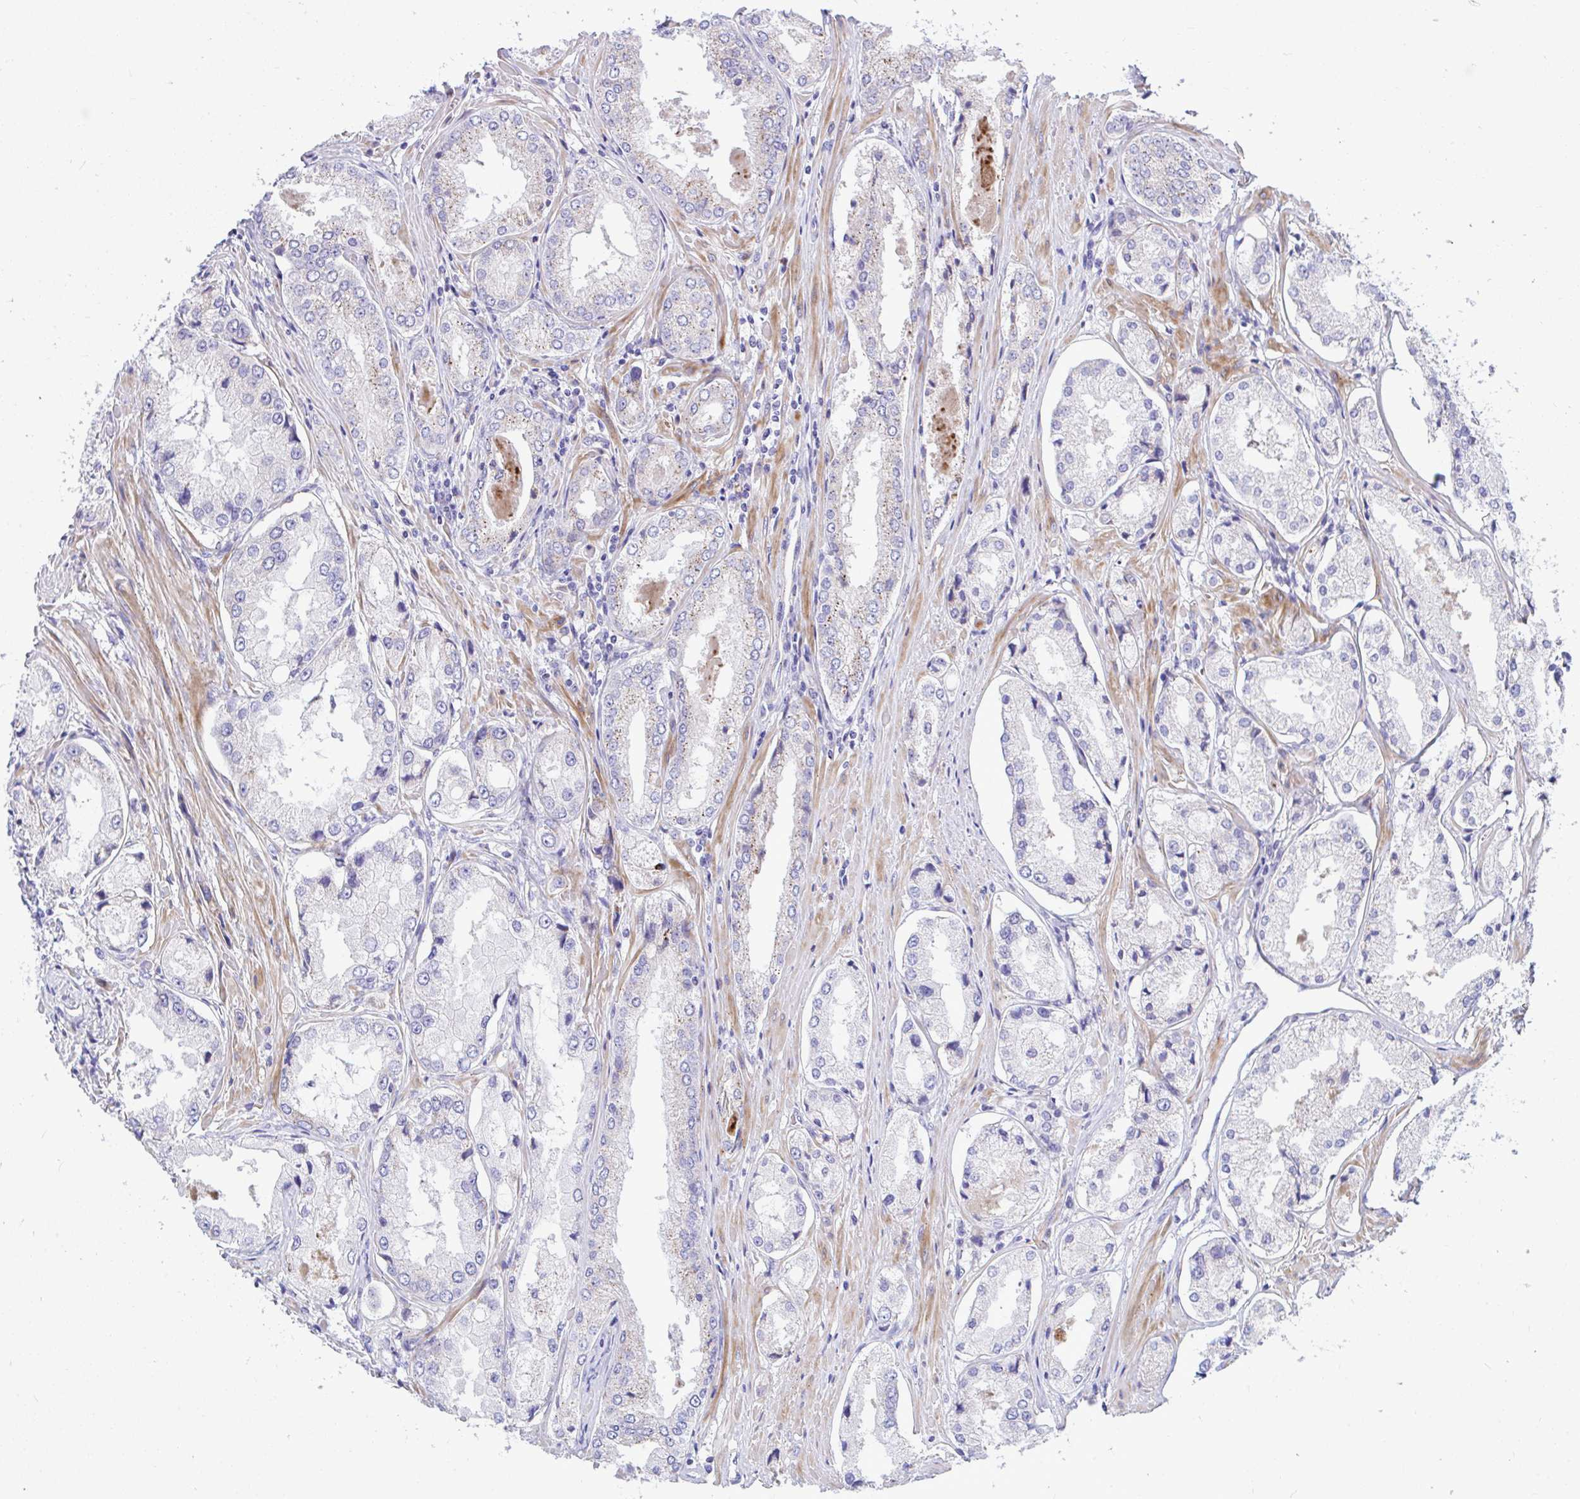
{"staining": {"intensity": "negative", "quantity": "none", "location": "none"}, "tissue": "prostate cancer", "cell_type": "Tumor cells", "image_type": "cancer", "snomed": [{"axis": "morphology", "description": "Adenocarcinoma, Low grade"}, {"axis": "topography", "description": "Prostate"}], "caption": "This is an immunohistochemistry micrograph of adenocarcinoma (low-grade) (prostate). There is no expression in tumor cells.", "gene": "MRPS16", "patient": {"sex": "male", "age": 68}}